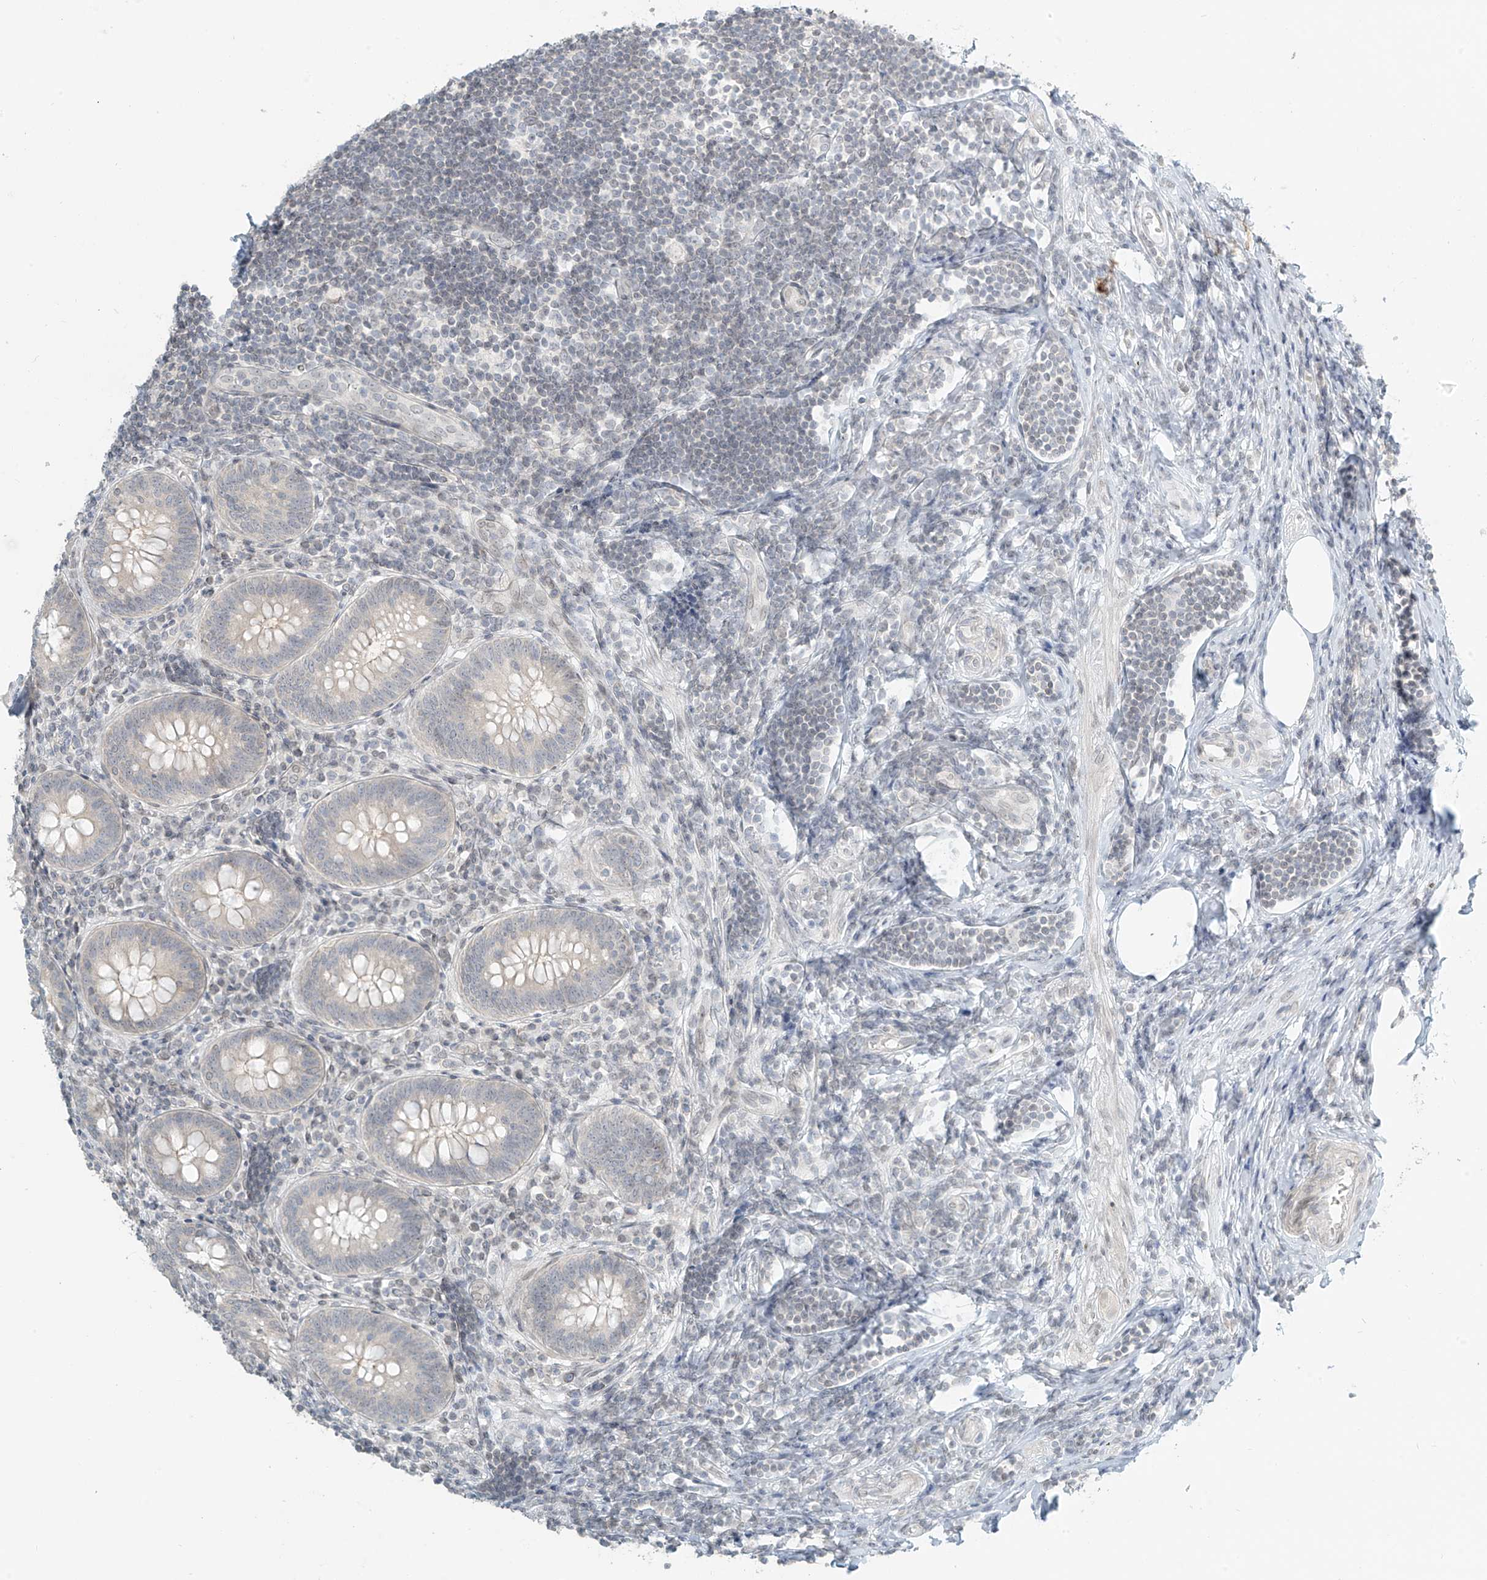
{"staining": {"intensity": "negative", "quantity": "none", "location": "none"}, "tissue": "appendix", "cell_type": "Glandular cells", "image_type": "normal", "snomed": [{"axis": "morphology", "description": "Normal tissue, NOS"}, {"axis": "topography", "description": "Appendix"}], "caption": "High power microscopy micrograph of an IHC image of unremarkable appendix, revealing no significant expression in glandular cells.", "gene": "OSBPL7", "patient": {"sex": "female", "age": 54}}